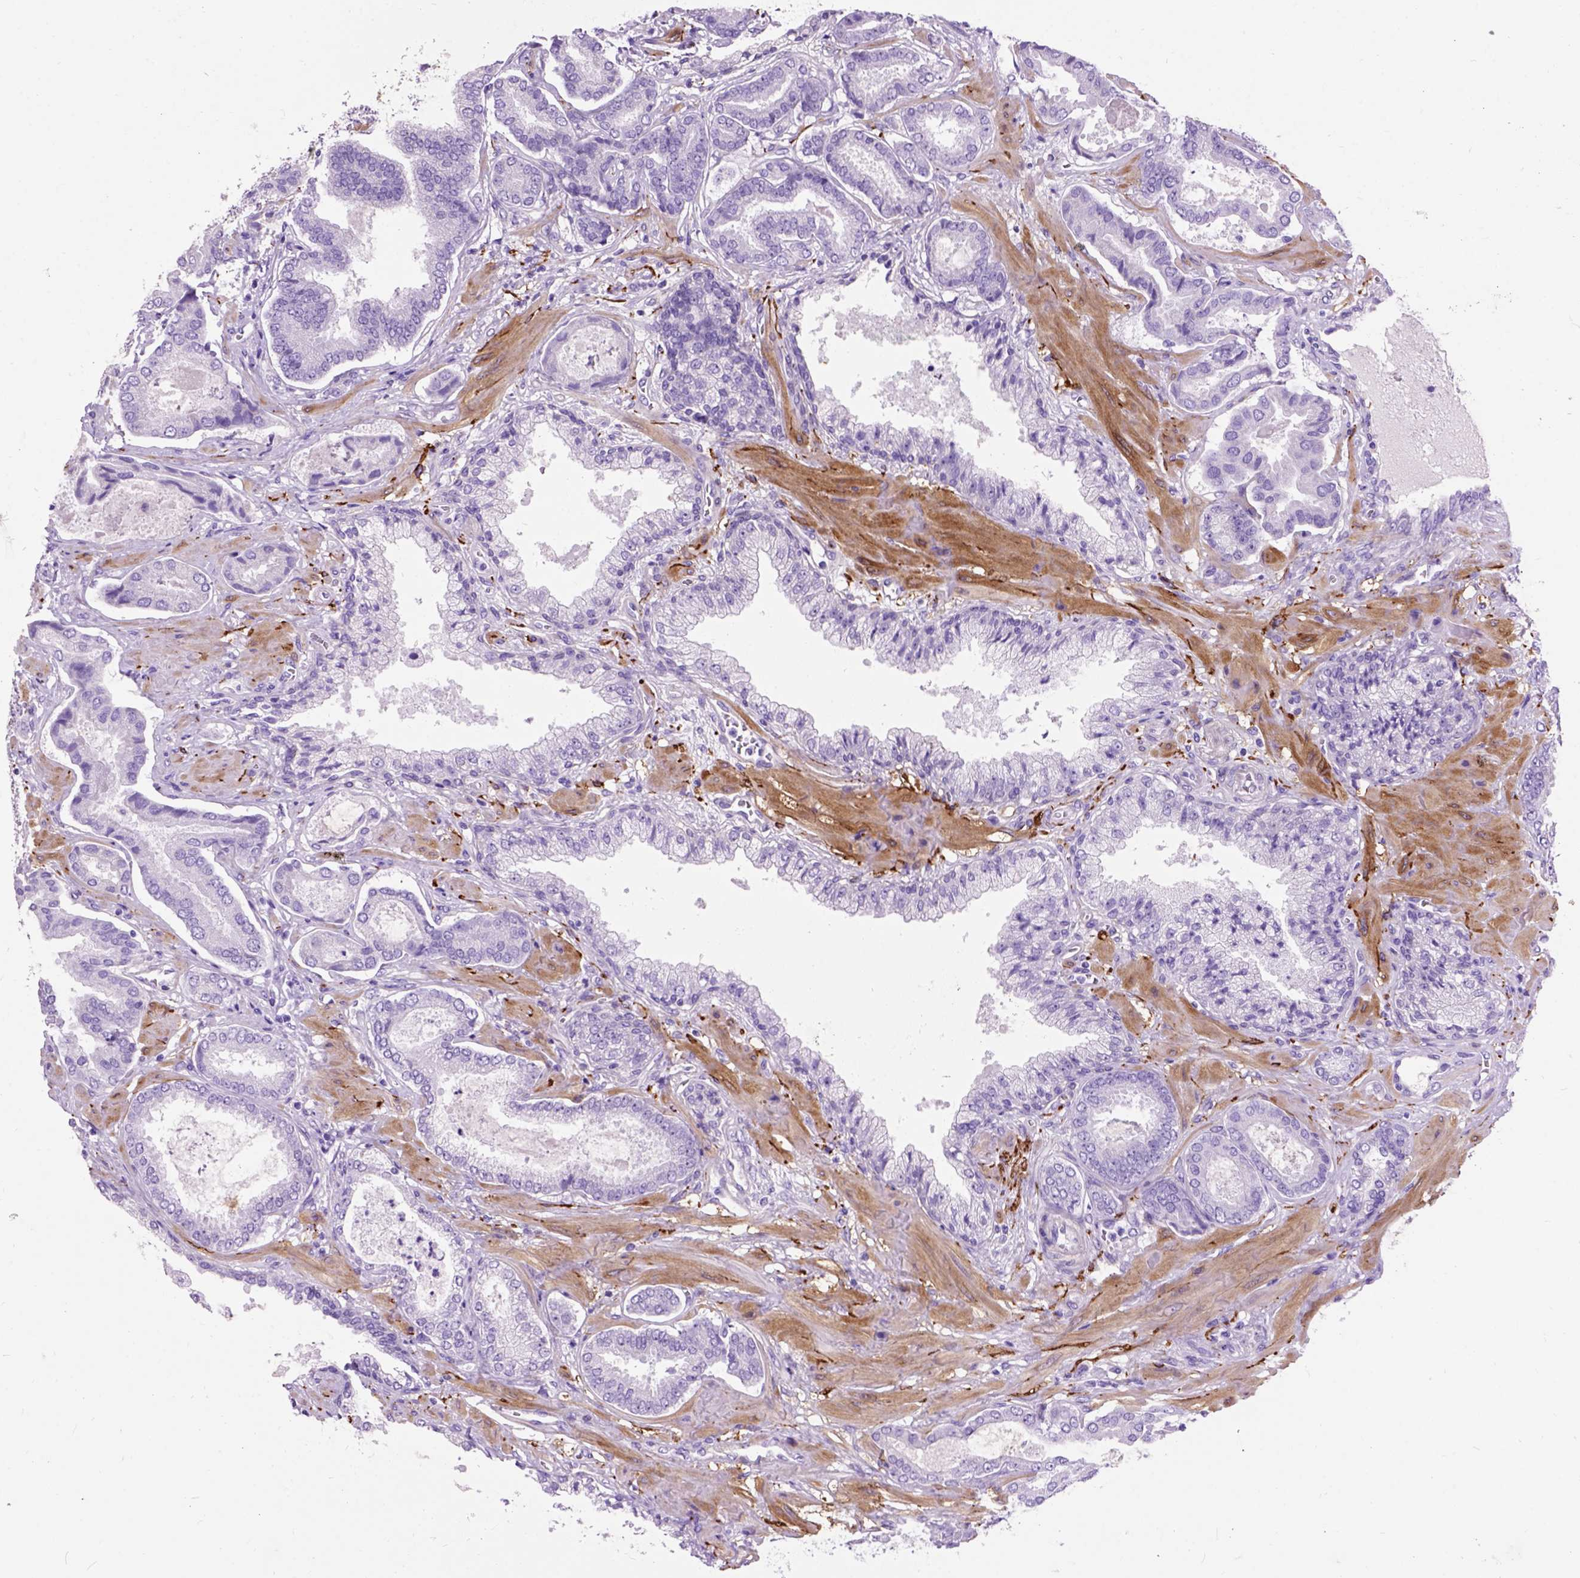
{"staining": {"intensity": "negative", "quantity": "none", "location": "none"}, "tissue": "prostate cancer", "cell_type": "Tumor cells", "image_type": "cancer", "snomed": [{"axis": "morphology", "description": "Adenocarcinoma, NOS"}, {"axis": "topography", "description": "Prostate"}], "caption": "IHC image of human adenocarcinoma (prostate) stained for a protein (brown), which exhibits no staining in tumor cells.", "gene": "MAPT", "patient": {"sex": "male", "age": 64}}